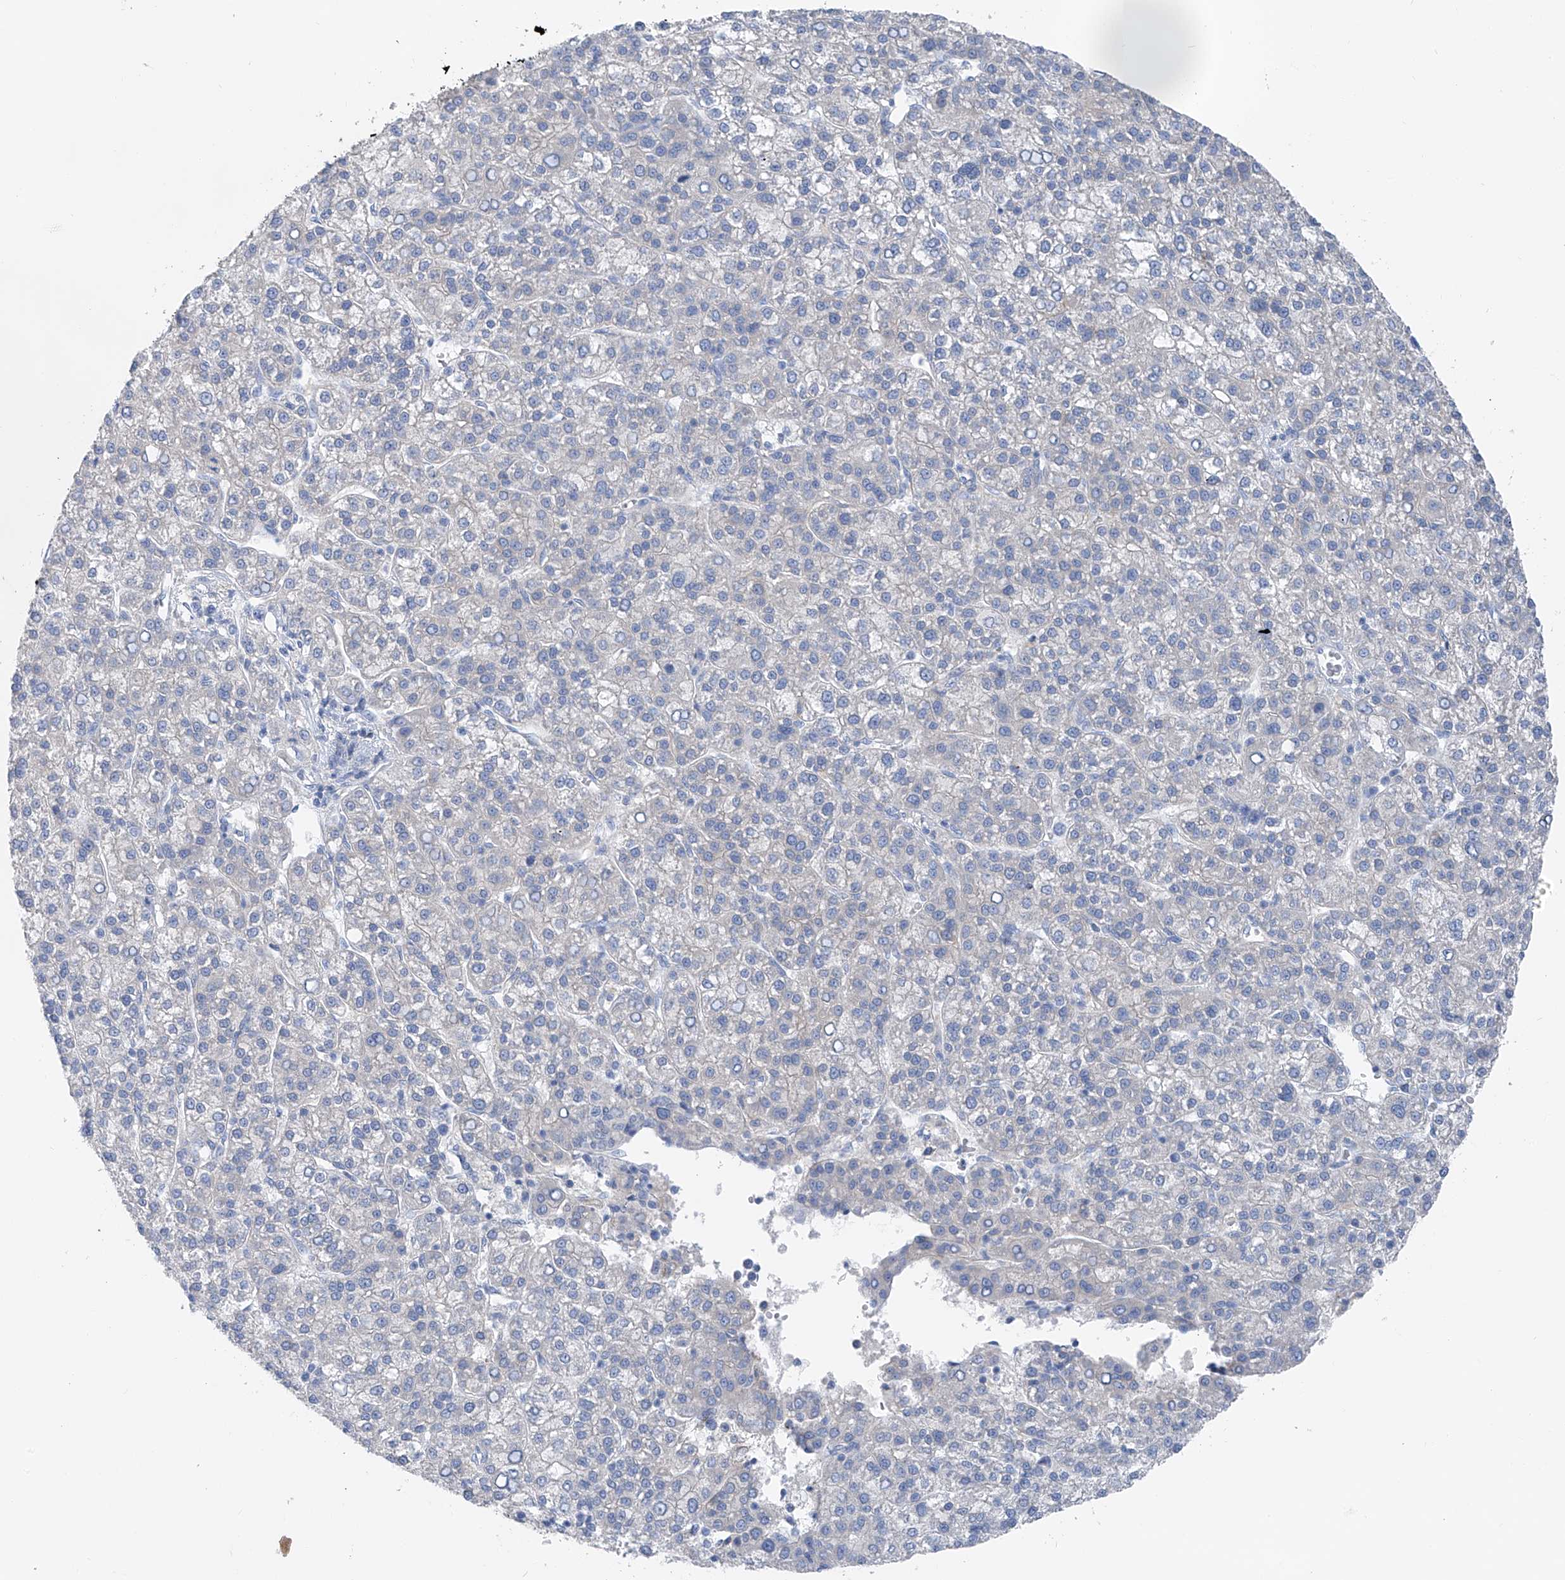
{"staining": {"intensity": "negative", "quantity": "none", "location": "none"}, "tissue": "liver cancer", "cell_type": "Tumor cells", "image_type": "cancer", "snomed": [{"axis": "morphology", "description": "Carcinoma, Hepatocellular, NOS"}, {"axis": "topography", "description": "Liver"}], "caption": "DAB immunohistochemical staining of liver hepatocellular carcinoma exhibits no significant expression in tumor cells. Nuclei are stained in blue.", "gene": "POMGNT2", "patient": {"sex": "female", "age": 58}}